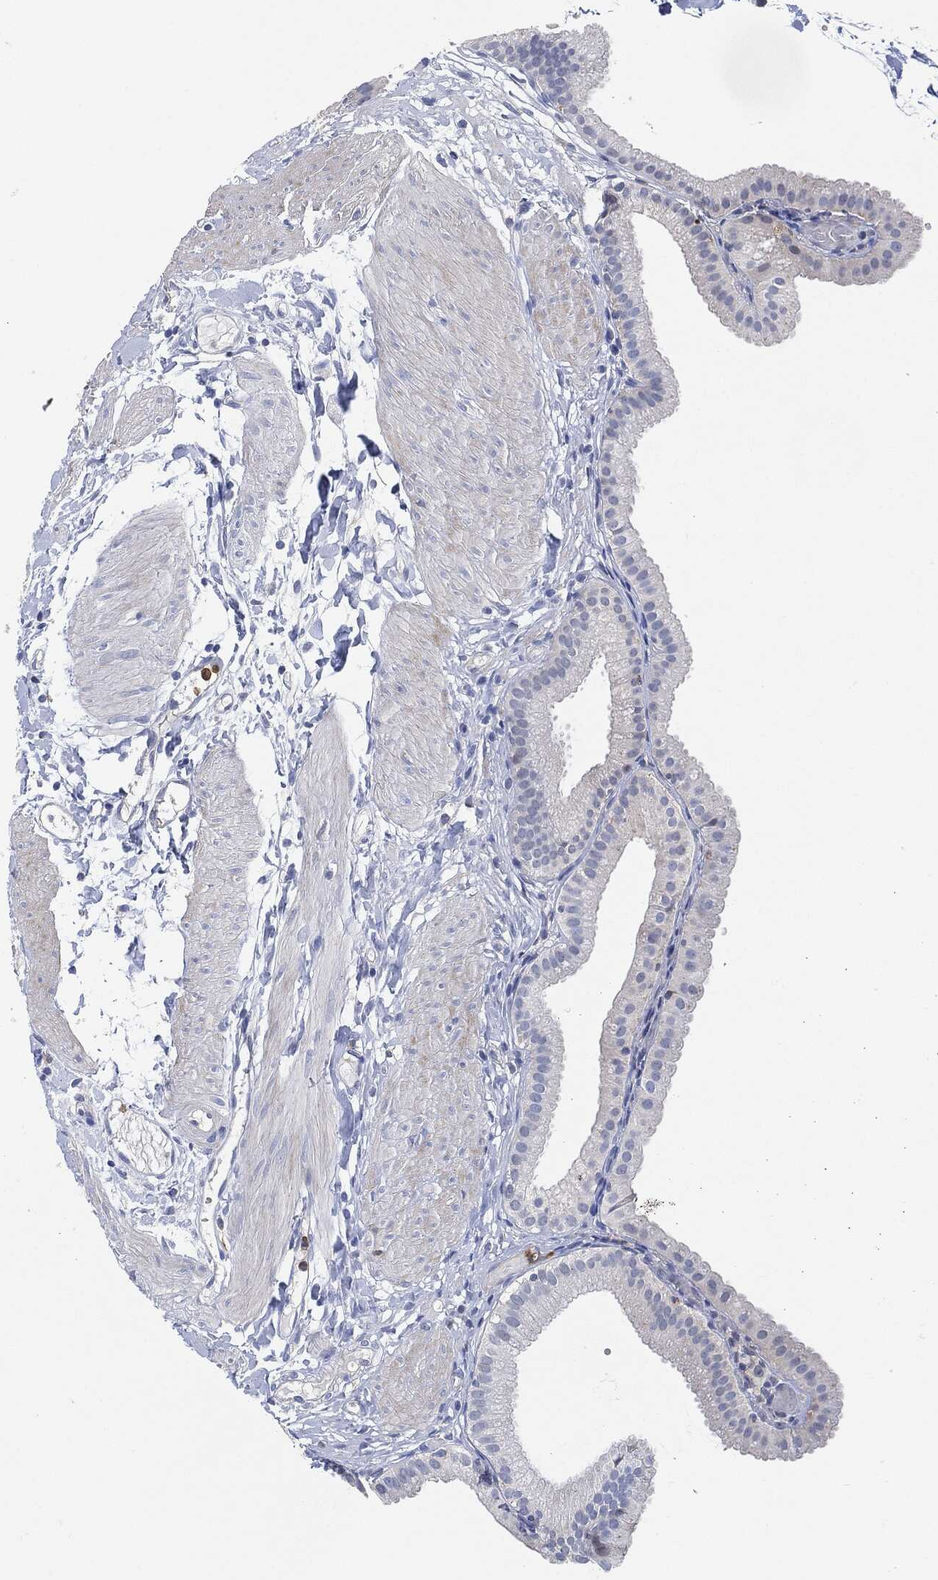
{"staining": {"intensity": "negative", "quantity": "none", "location": "none"}, "tissue": "gallbladder", "cell_type": "Glandular cells", "image_type": "normal", "snomed": [{"axis": "morphology", "description": "Normal tissue, NOS"}, {"axis": "topography", "description": "Gallbladder"}, {"axis": "topography", "description": "Peripheral nerve tissue"}], "caption": "Immunohistochemistry (IHC) image of benign gallbladder stained for a protein (brown), which displays no expression in glandular cells. (DAB IHC, high magnification).", "gene": "VSIG4", "patient": {"sex": "female", "age": 45}}